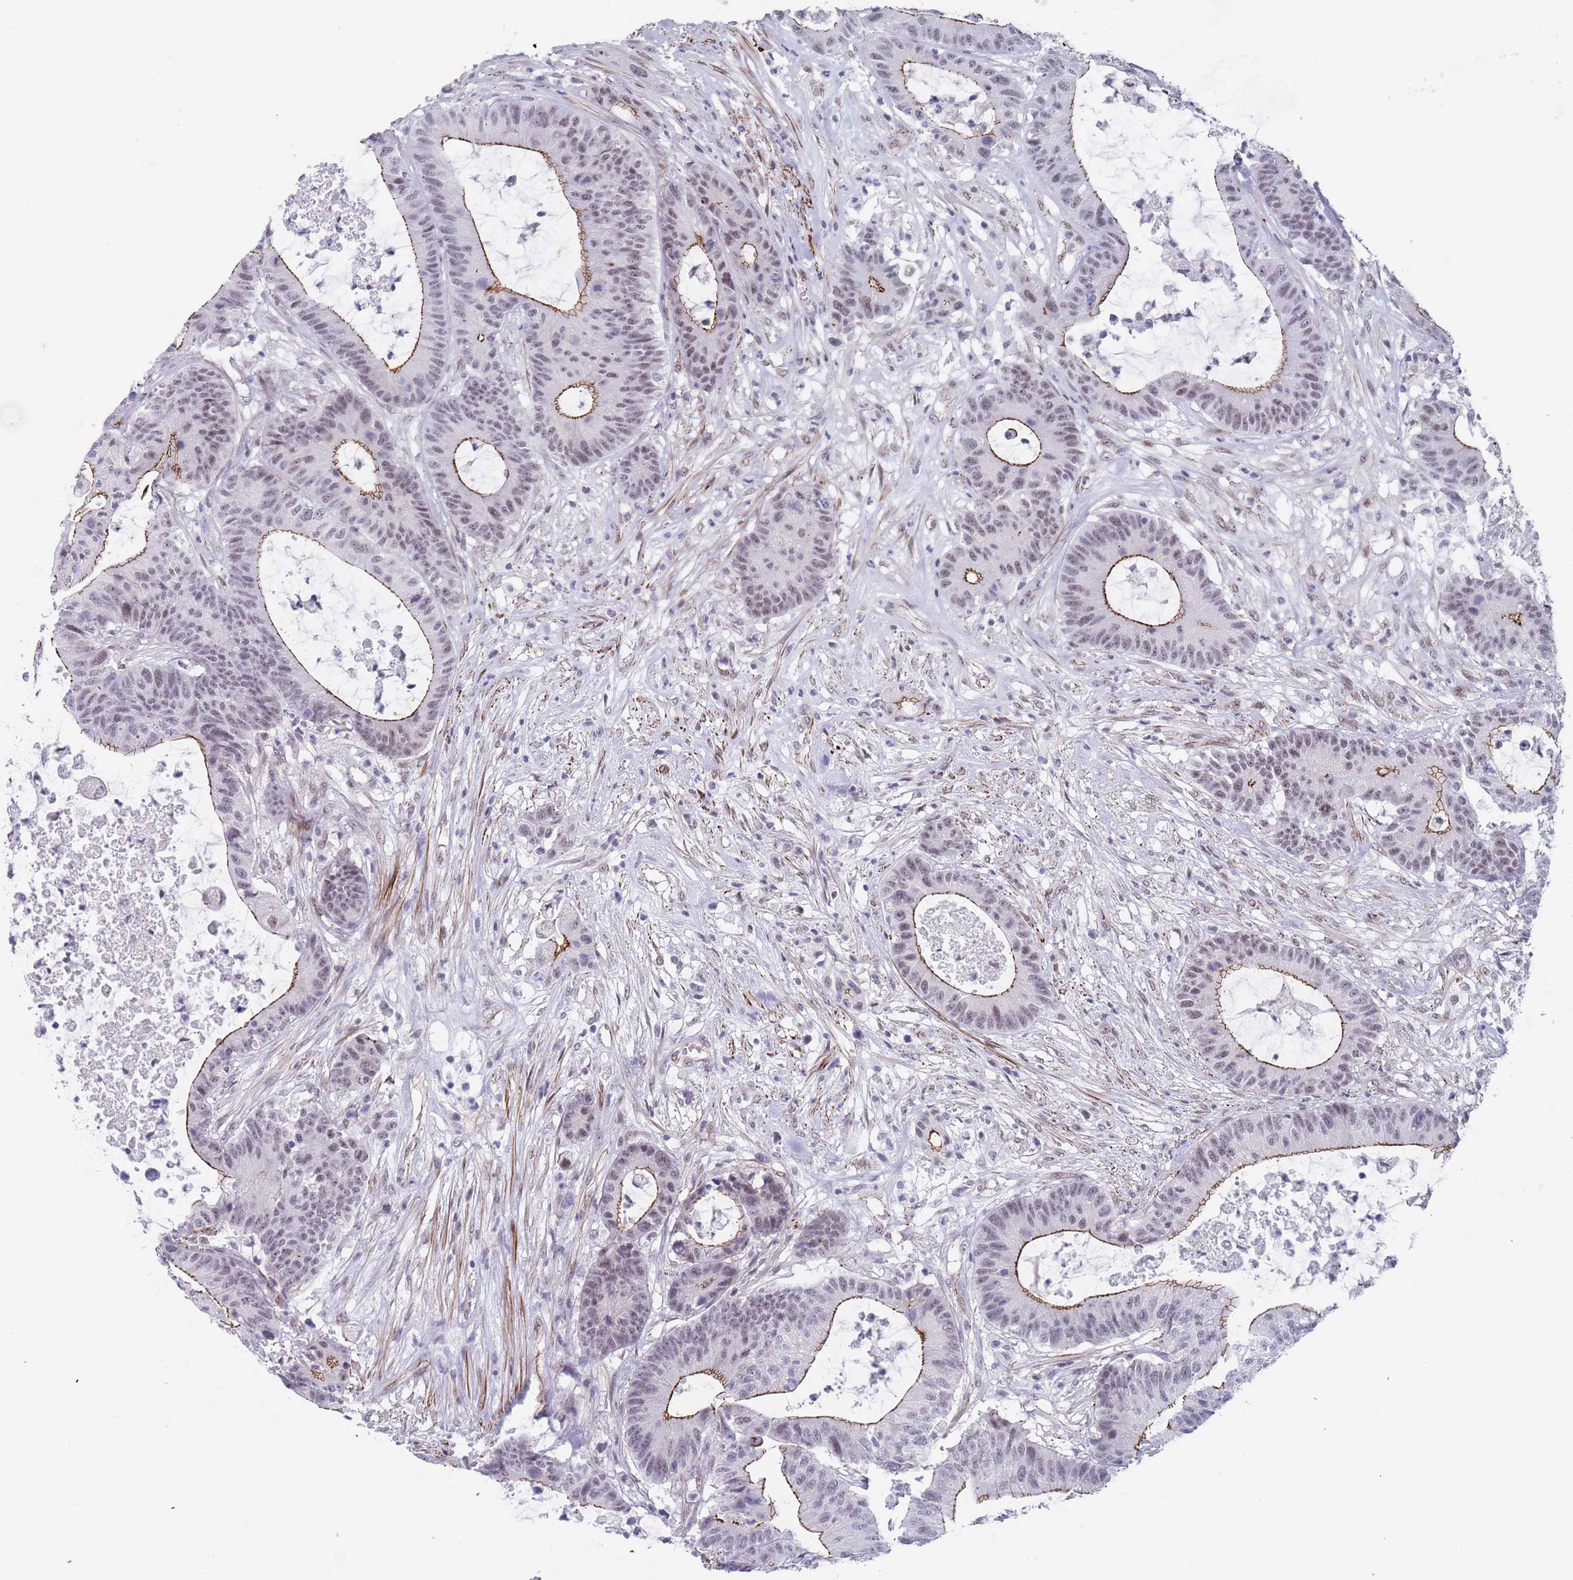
{"staining": {"intensity": "moderate", "quantity": "25%-75%", "location": "cytoplasmic/membranous,nuclear"}, "tissue": "colorectal cancer", "cell_type": "Tumor cells", "image_type": "cancer", "snomed": [{"axis": "morphology", "description": "Adenocarcinoma, NOS"}, {"axis": "topography", "description": "Colon"}], "caption": "Protein expression analysis of human colorectal cancer reveals moderate cytoplasmic/membranous and nuclear positivity in about 25%-75% of tumor cells. Using DAB (brown) and hematoxylin (blue) stains, captured at high magnification using brightfield microscopy.", "gene": "OR5A2", "patient": {"sex": "female", "age": 84}}